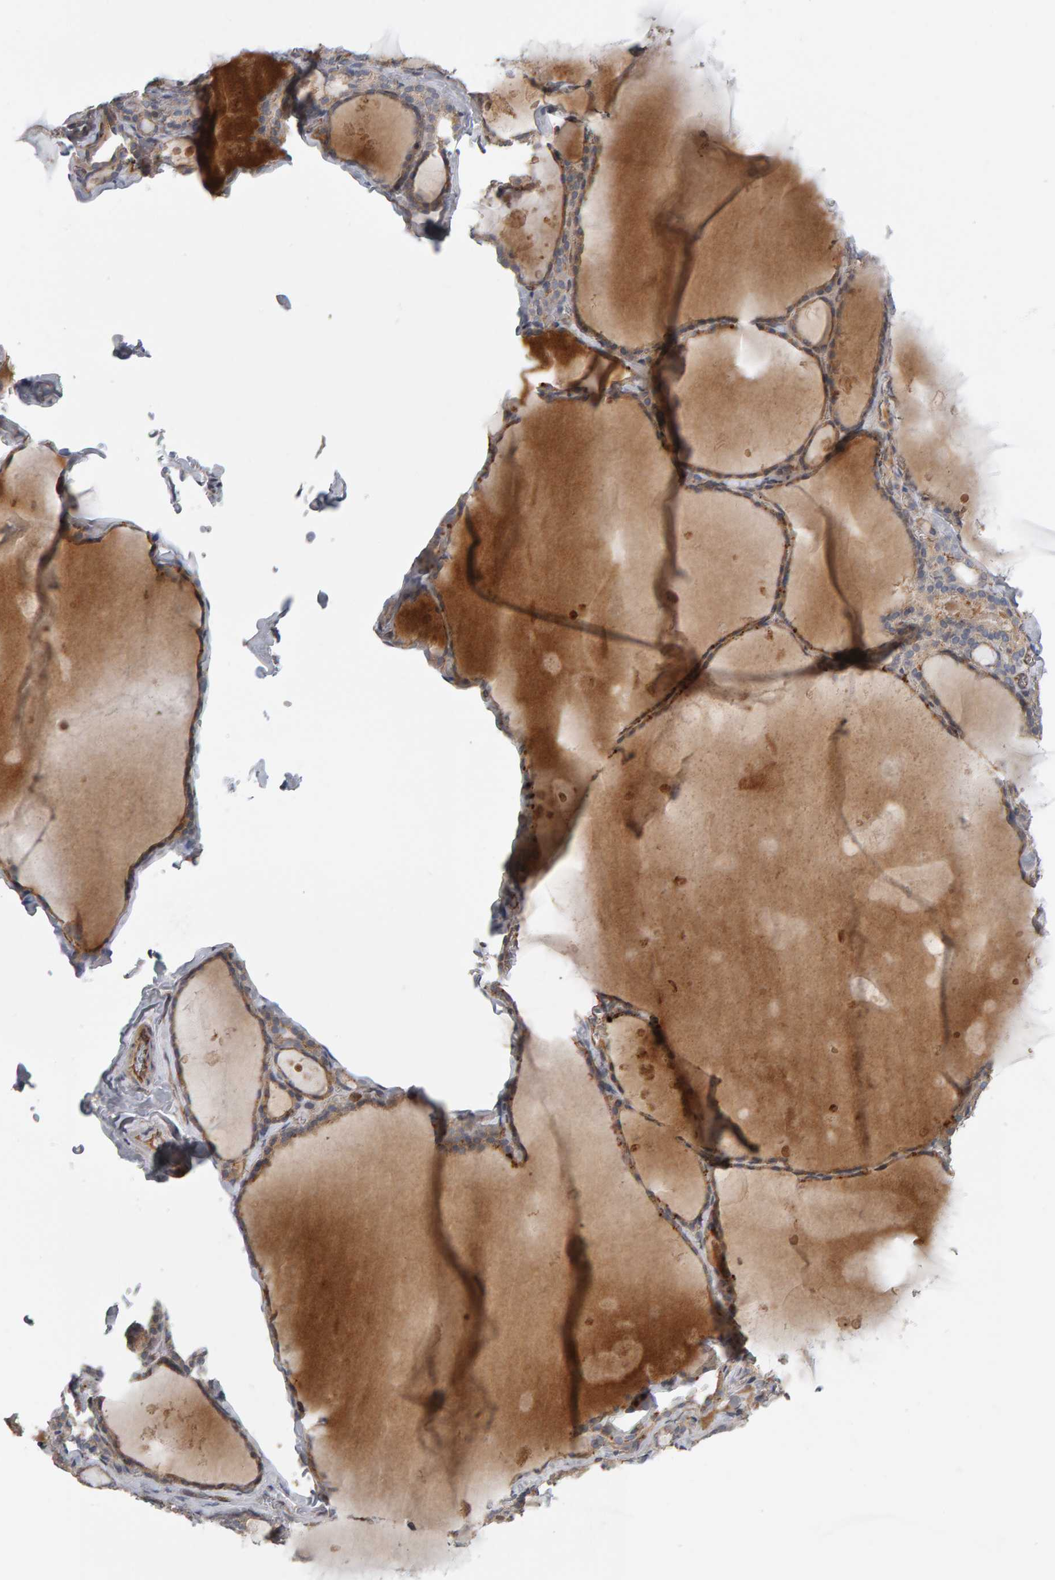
{"staining": {"intensity": "moderate", "quantity": ">75%", "location": "cytoplasmic/membranous"}, "tissue": "thyroid gland", "cell_type": "Glandular cells", "image_type": "normal", "snomed": [{"axis": "morphology", "description": "Normal tissue, NOS"}, {"axis": "topography", "description": "Thyroid gland"}], "caption": "Immunohistochemistry (IHC) image of unremarkable thyroid gland: thyroid gland stained using immunohistochemistry (IHC) displays medium levels of moderate protein expression localized specifically in the cytoplasmic/membranous of glandular cells, appearing as a cytoplasmic/membranous brown color.", "gene": "C9orf72", "patient": {"sex": "male", "age": 56}}